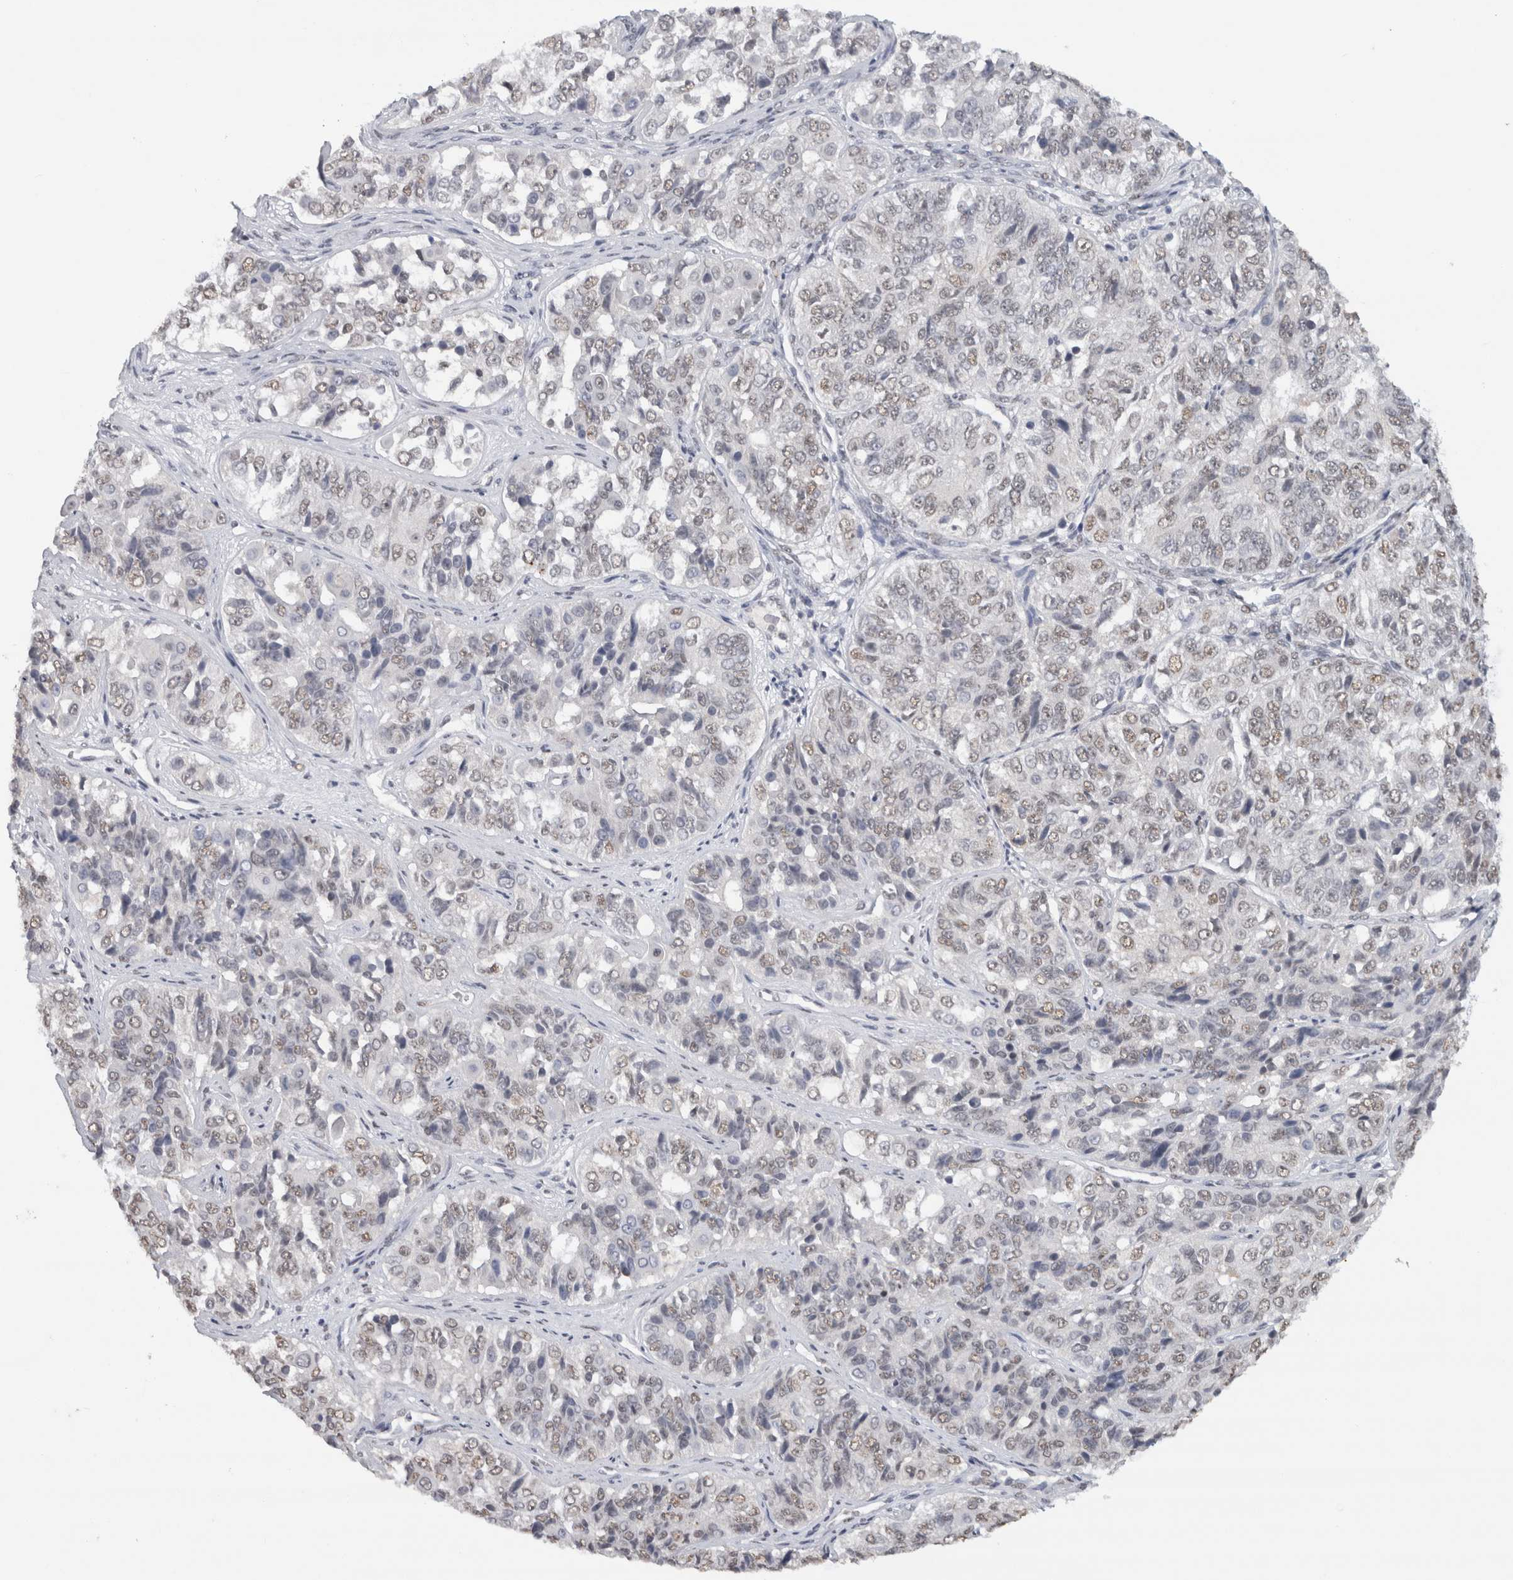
{"staining": {"intensity": "weak", "quantity": "<25%", "location": "nuclear"}, "tissue": "ovarian cancer", "cell_type": "Tumor cells", "image_type": "cancer", "snomed": [{"axis": "morphology", "description": "Carcinoma, endometroid"}, {"axis": "topography", "description": "Ovary"}], "caption": "Immunohistochemical staining of ovarian cancer (endometroid carcinoma) exhibits no significant expression in tumor cells.", "gene": "RPS6KA2", "patient": {"sex": "female", "age": 51}}